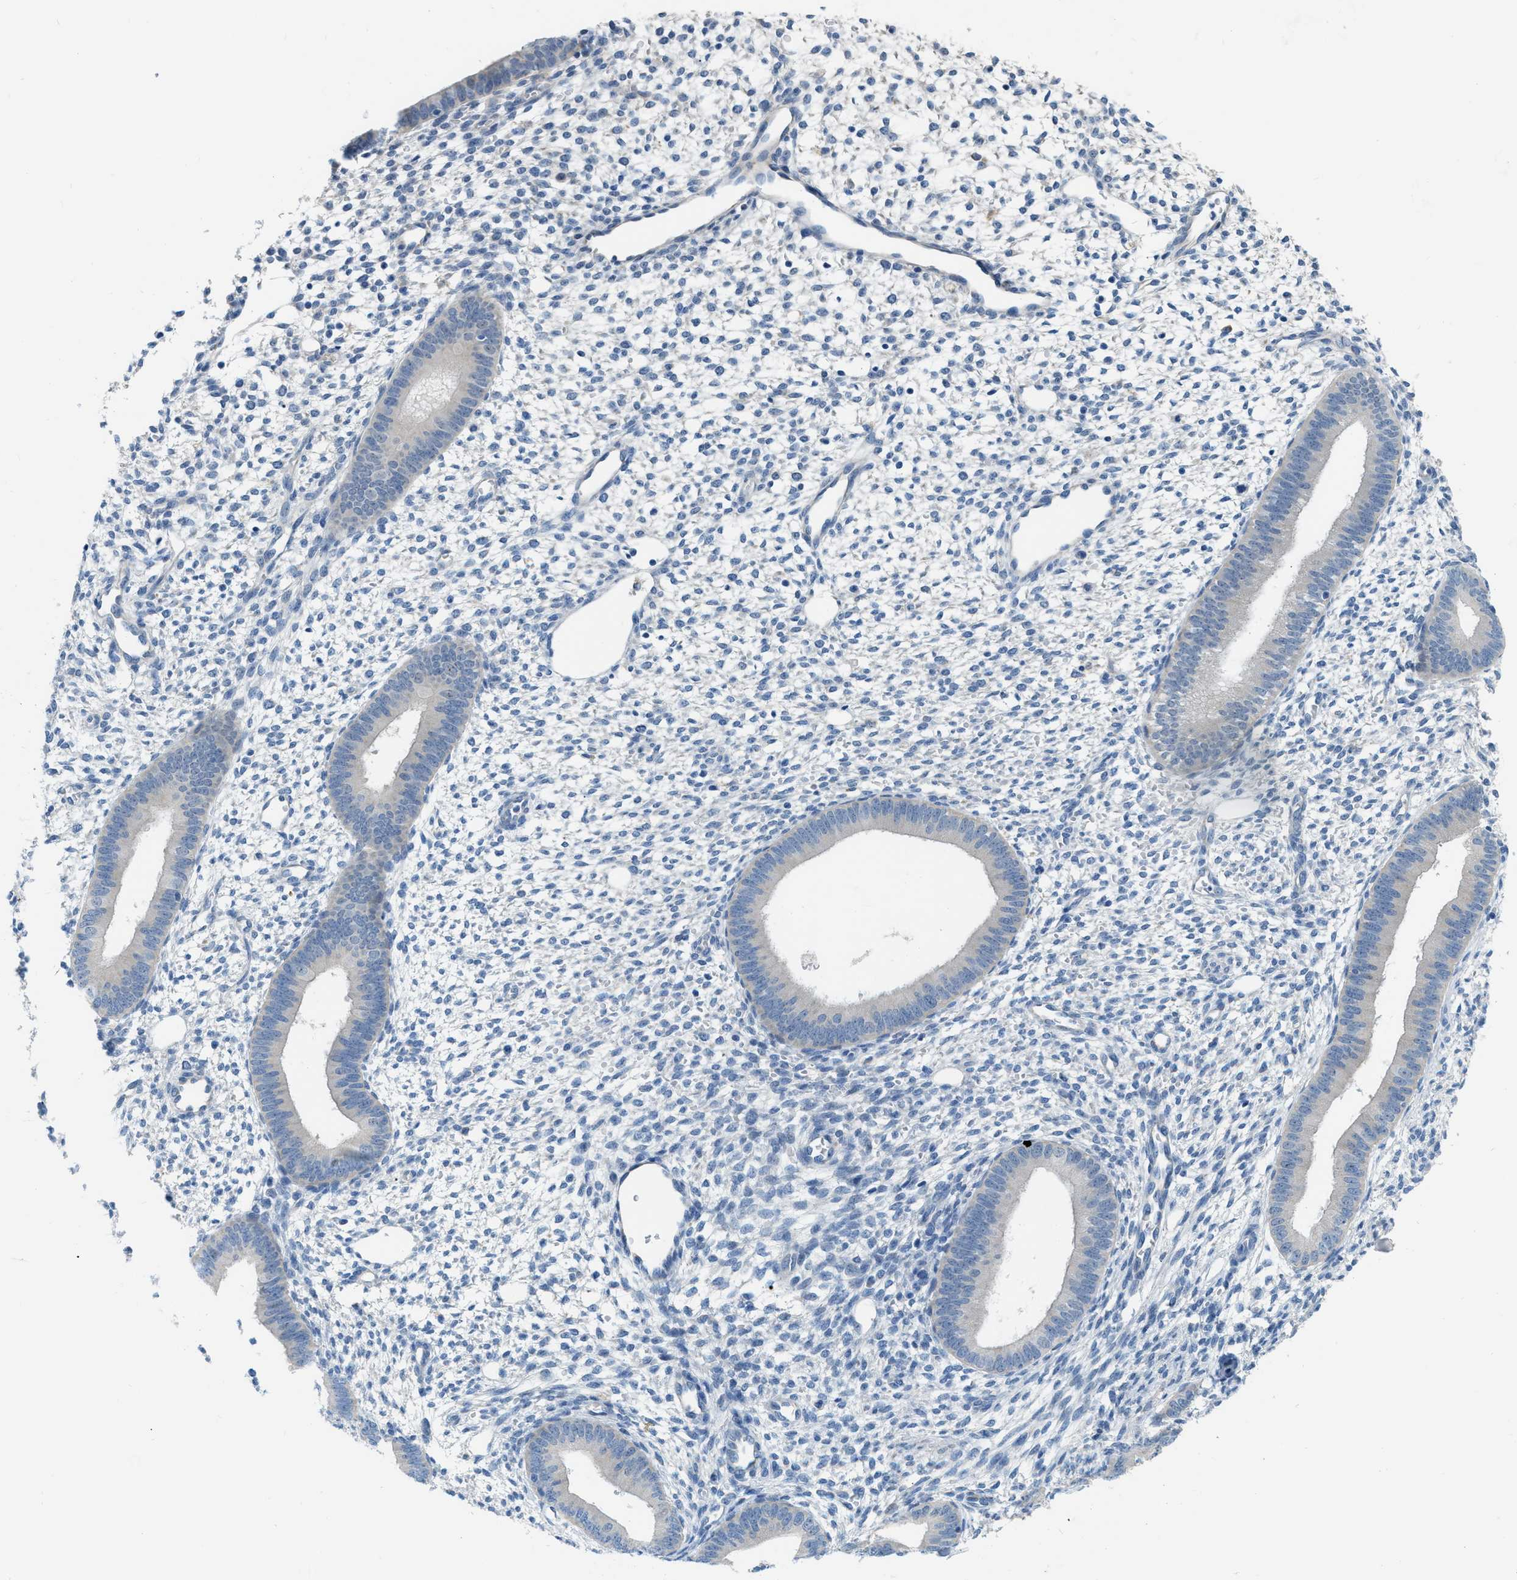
{"staining": {"intensity": "negative", "quantity": "none", "location": "none"}, "tissue": "endometrium", "cell_type": "Cells in endometrial stroma", "image_type": "normal", "snomed": [{"axis": "morphology", "description": "Normal tissue, NOS"}, {"axis": "topography", "description": "Endometrium"}], "caption": "Cells in endometrial stroma show no significant expression in benign endometrium. (Brightfield microscopy of DAB immunohistochemistry (IHC) at high magnification).", "gene": "PHRF1", "patient": {"sex": "female", "age": 46}}